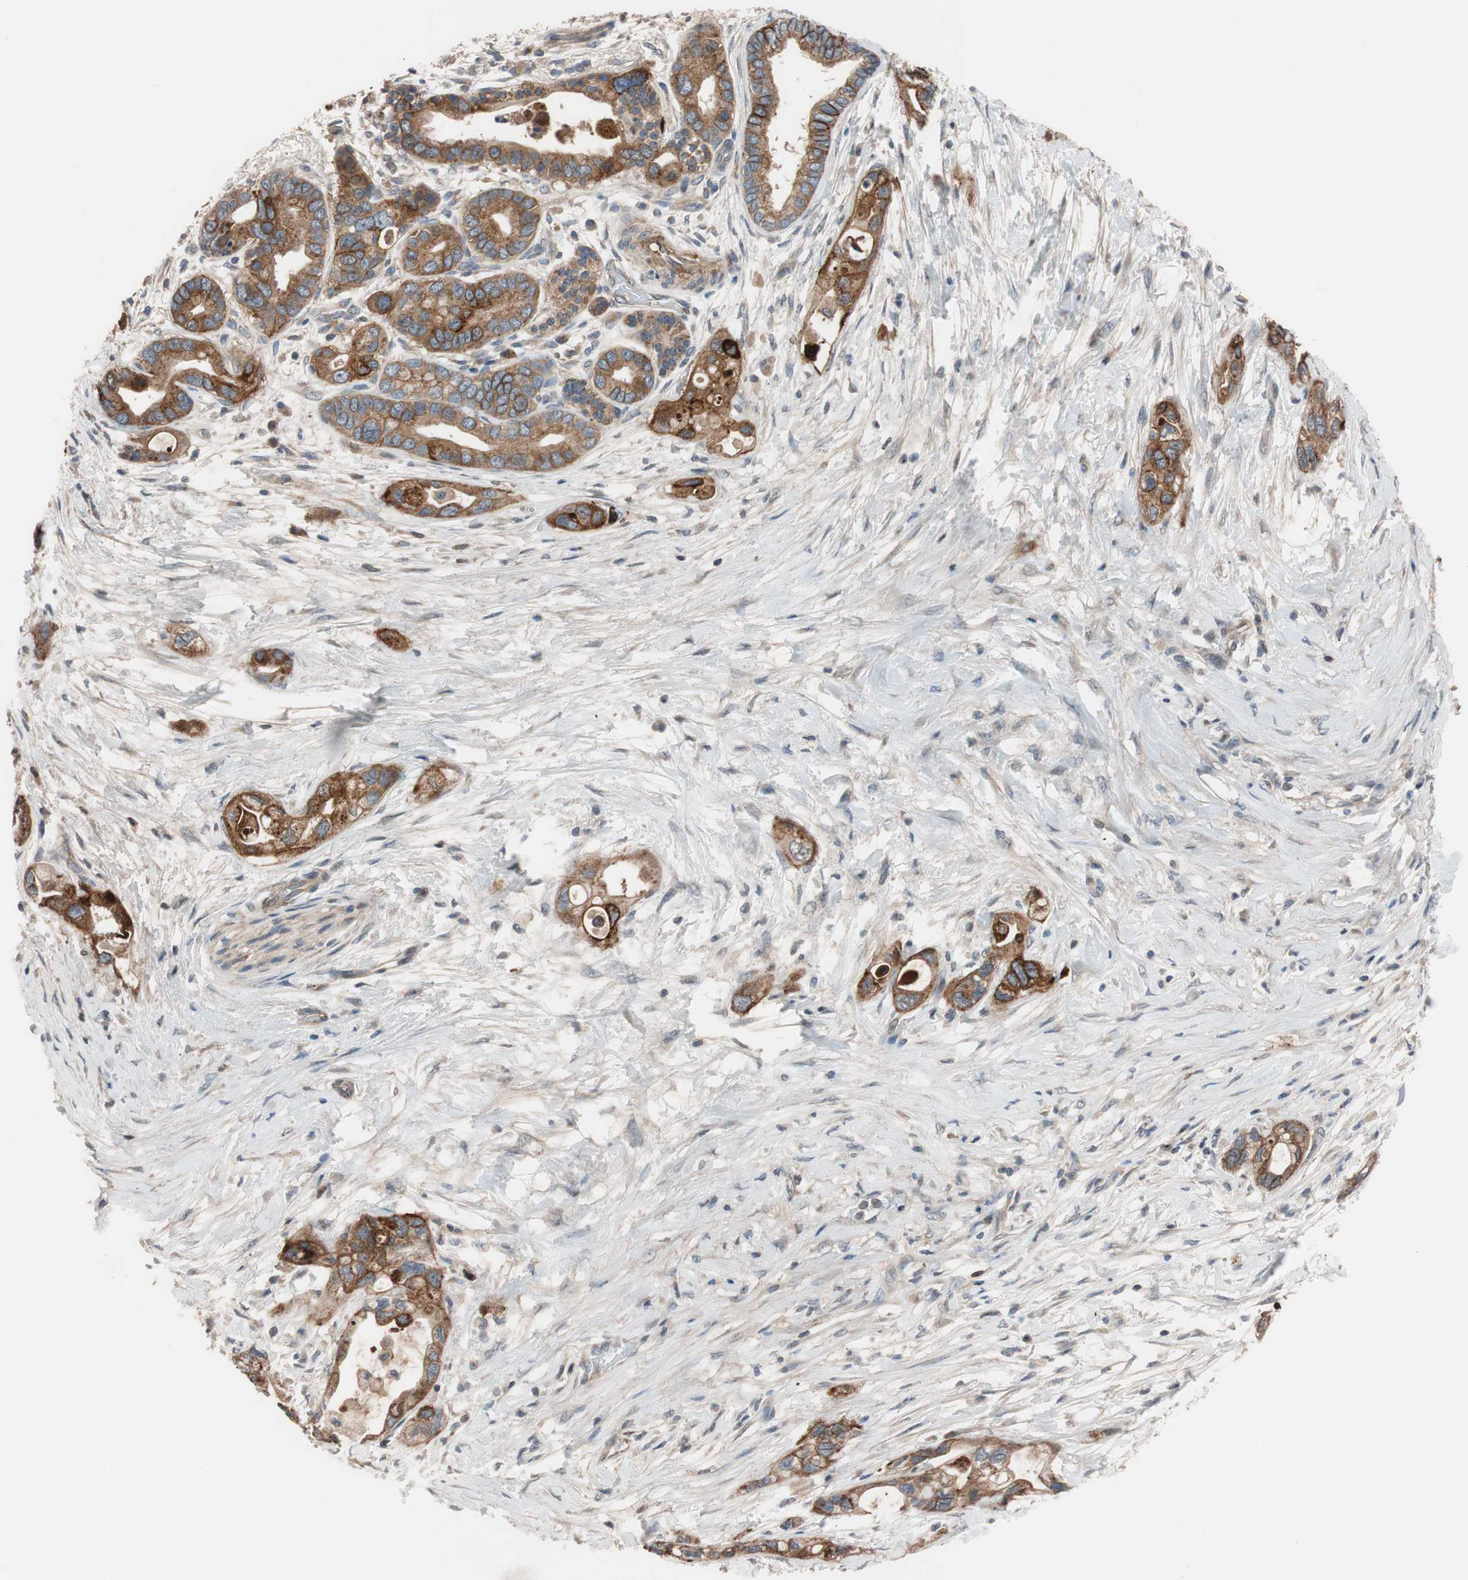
{"staining": {"intensity": "strong", "quantity": ">75%", "location": "cytoplasmic/membranous"}, "tissue": "pancreatic cancer", "cell_type": "Tumor cells", "image_type": "cancer", "snomed": [{"axis": "morphology", "description": "Adenocarcinoma, NOS"}, {"axis": "topography", "description": "Pancreas"}], "caption": "This micrograph exhibits immunohistochemistry staining of human pancreatic cancer (adenocarcinoma), with high strong cytoplasmic/membranous staining in about >75% of tumor cells.", "gene": "SDC4", "patient": {"sex": "female", "age": 77}}